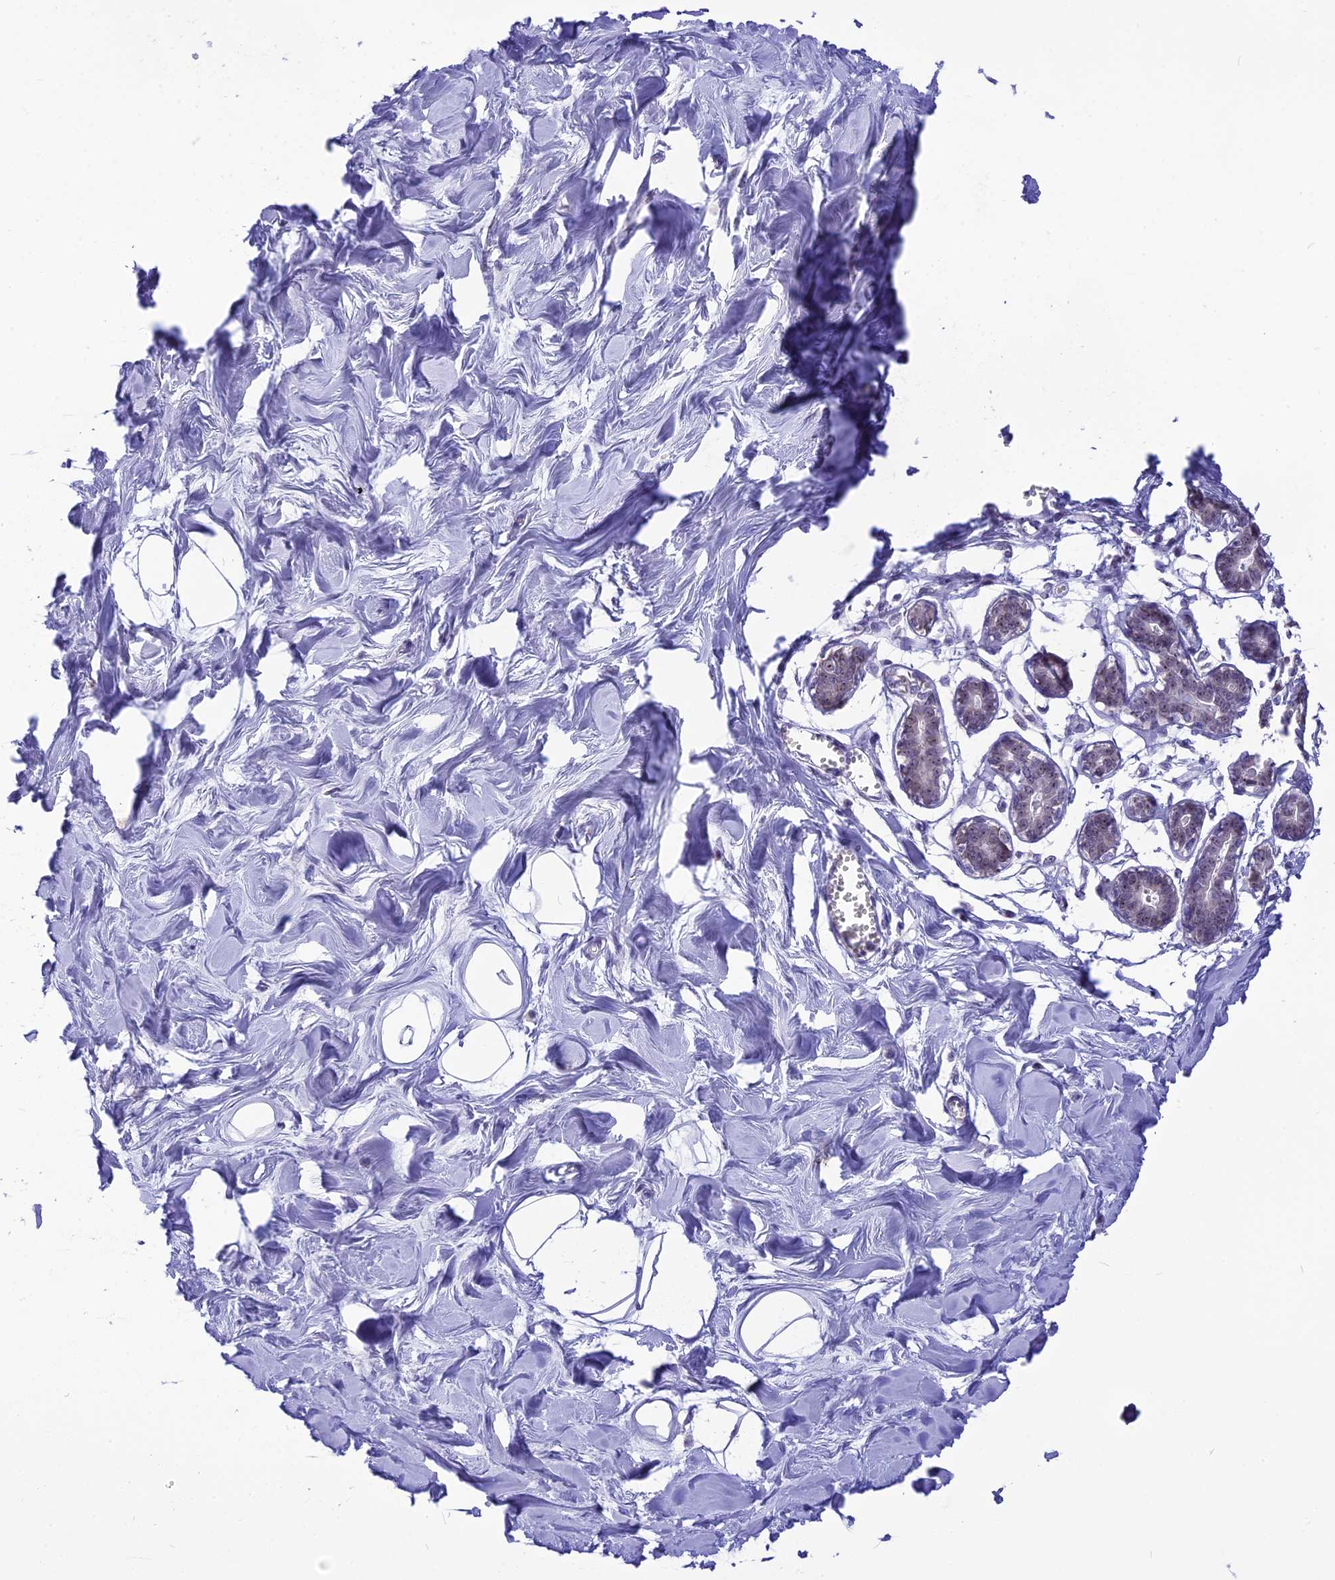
{"staining": {"intensity": "negative", "quantity": "none", "location": "none"}, "tissue": "breast", "cell_type": "Adipocytes", "image_type": "normal", "snomed": [{"axis": "morphology", "description": "Normal tissue, NOS"}, {"axis": "topography", "description": "Breast"}], "caption": "A histopathology image of human breast is negative for staining in adipocytes. (IHC, brightfield microscopy, high magnification).", "gene": "CMSS1", "patient": {"sex": "female", "age": 27}}